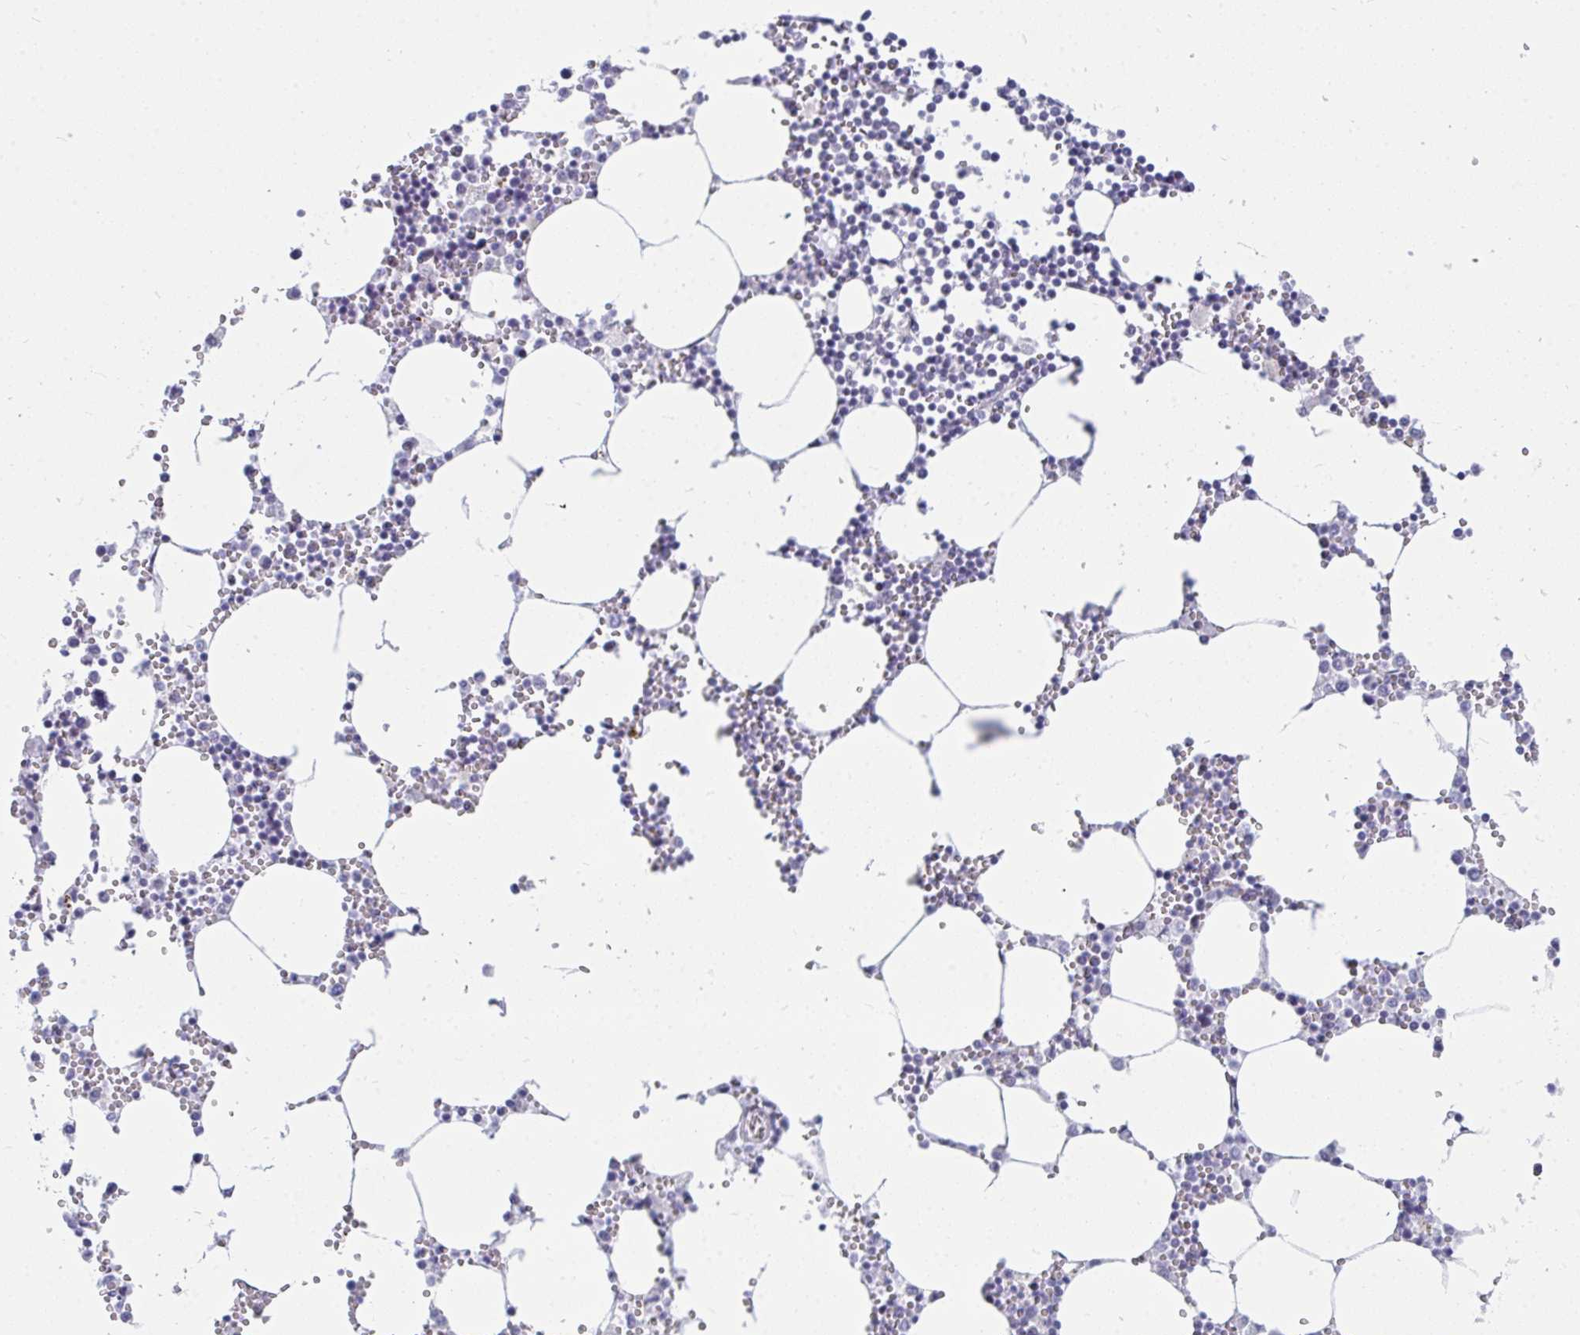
{"staining": {"intensity": "negative", "quantity": "none", "location": "none"}, "tissue": "bone marrow", "cell_type": "Hematopoietic cells", "image_type": "normal", "snomed": [{"axis": "morphology", "description": "Normal tissue, NOS"}, {"axis": "topography", "description": "Bone marrow"}], "caption": "Immunohistochemical staining of unremarkable bone marrow shows no significant expression in hematopoietic cells. (DAB IHC visualized using brightfield microscopy, high magnification).", "gene": "PRR14", "patient": {"sex": "male", "age": 54}}